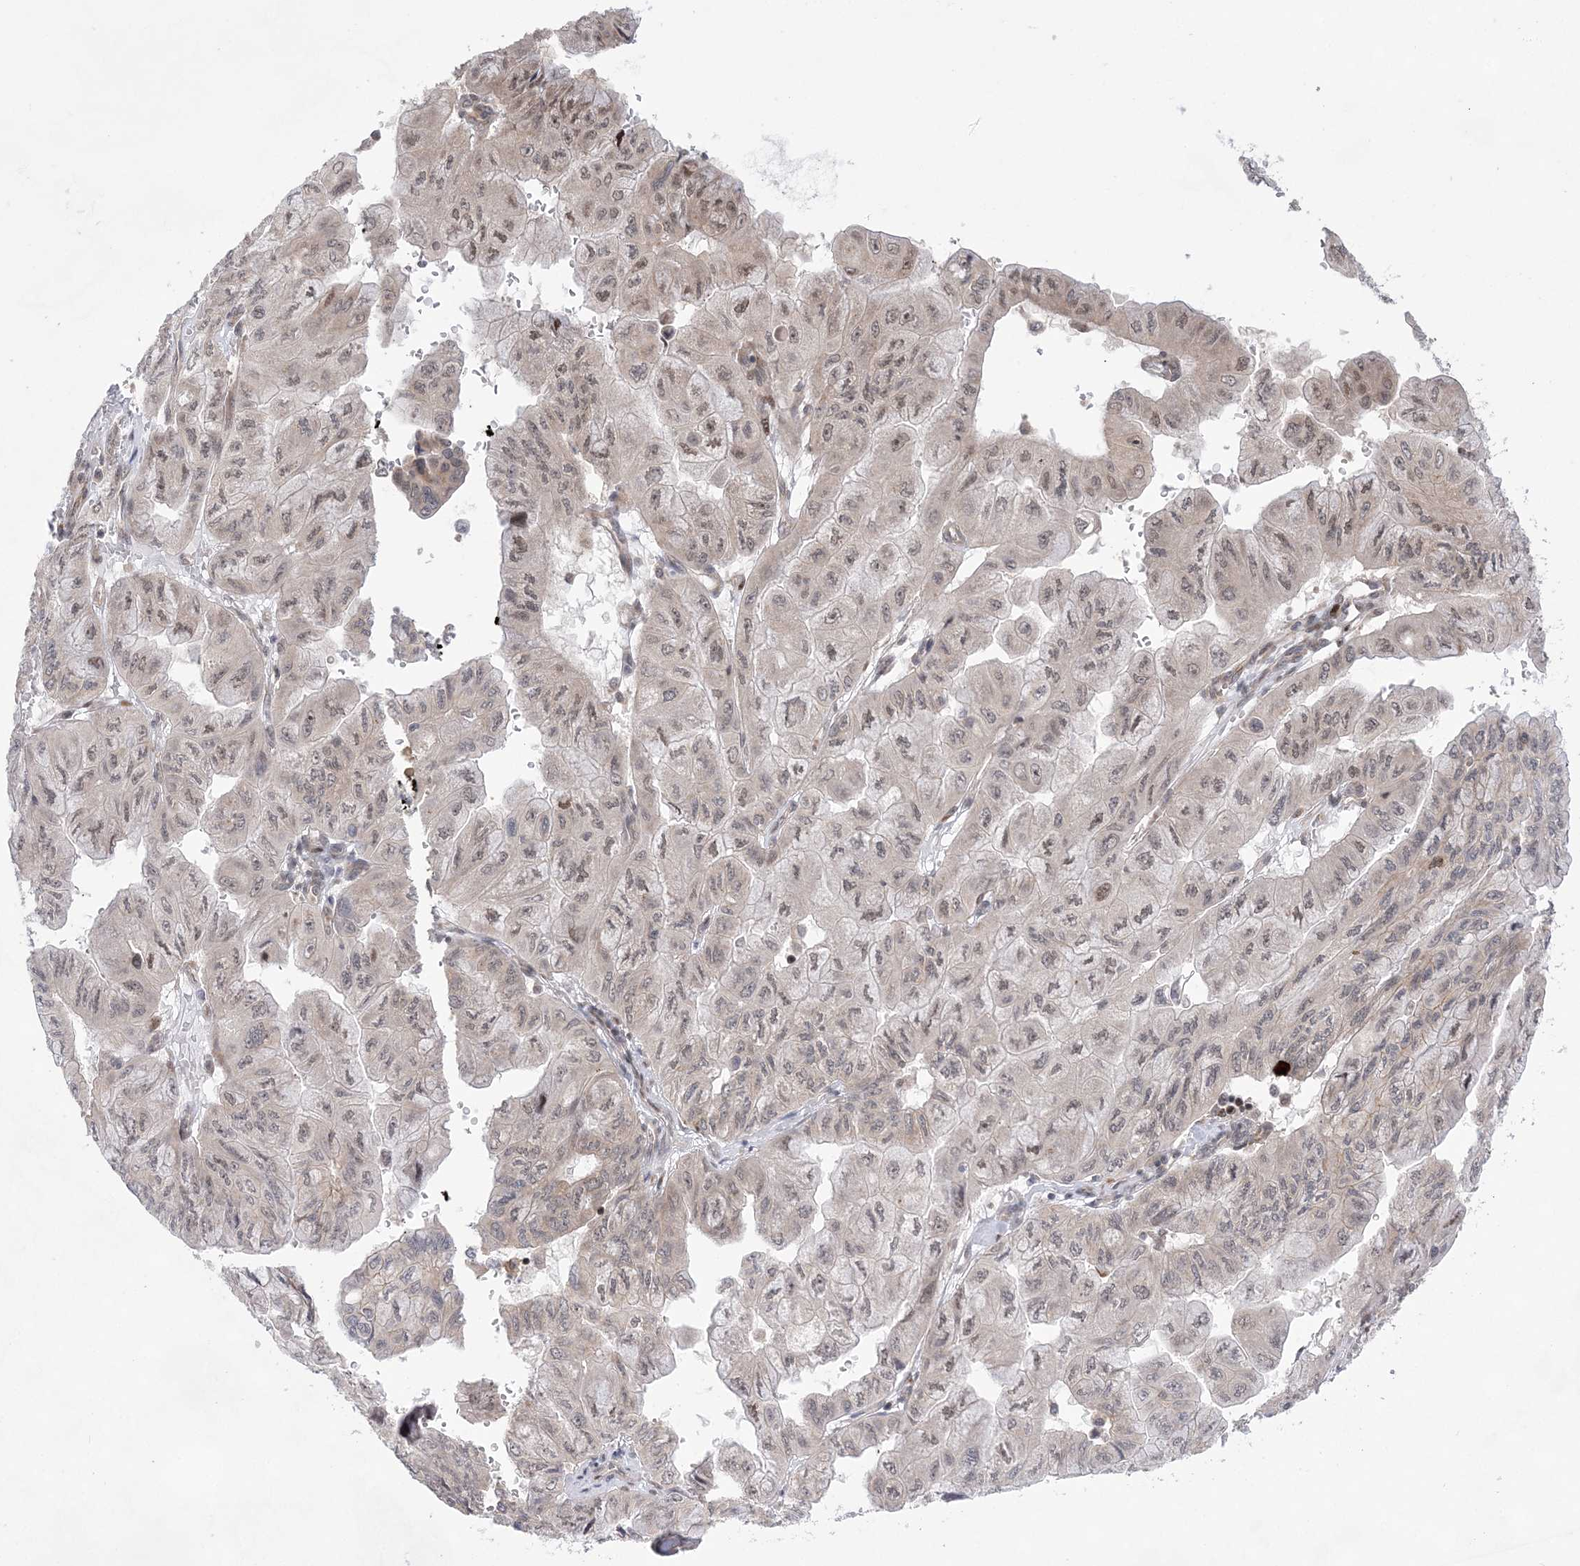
{"staining": {"intensity": "weak", "quantity": "25%-75%", "location": "nuclear"}, "tissue": "pancreatic cancer", "cell_type": "Tumor cells", "image_type": "cancer", "snomed": [{"axis": "morphology", "description": "Adenocarcinoma, NOS"}, {"axis": "topography", "description": "Pancreas"}], "caption": "This photomicrograph exhibits immunohistochemistry staining of human pancreatic adenocarcinoma, with low weak nuclear positivity in about 25%-75% of tumor cells.", "gene": "ANAPC15", "patient": {"sex": "male", "age": 51}}